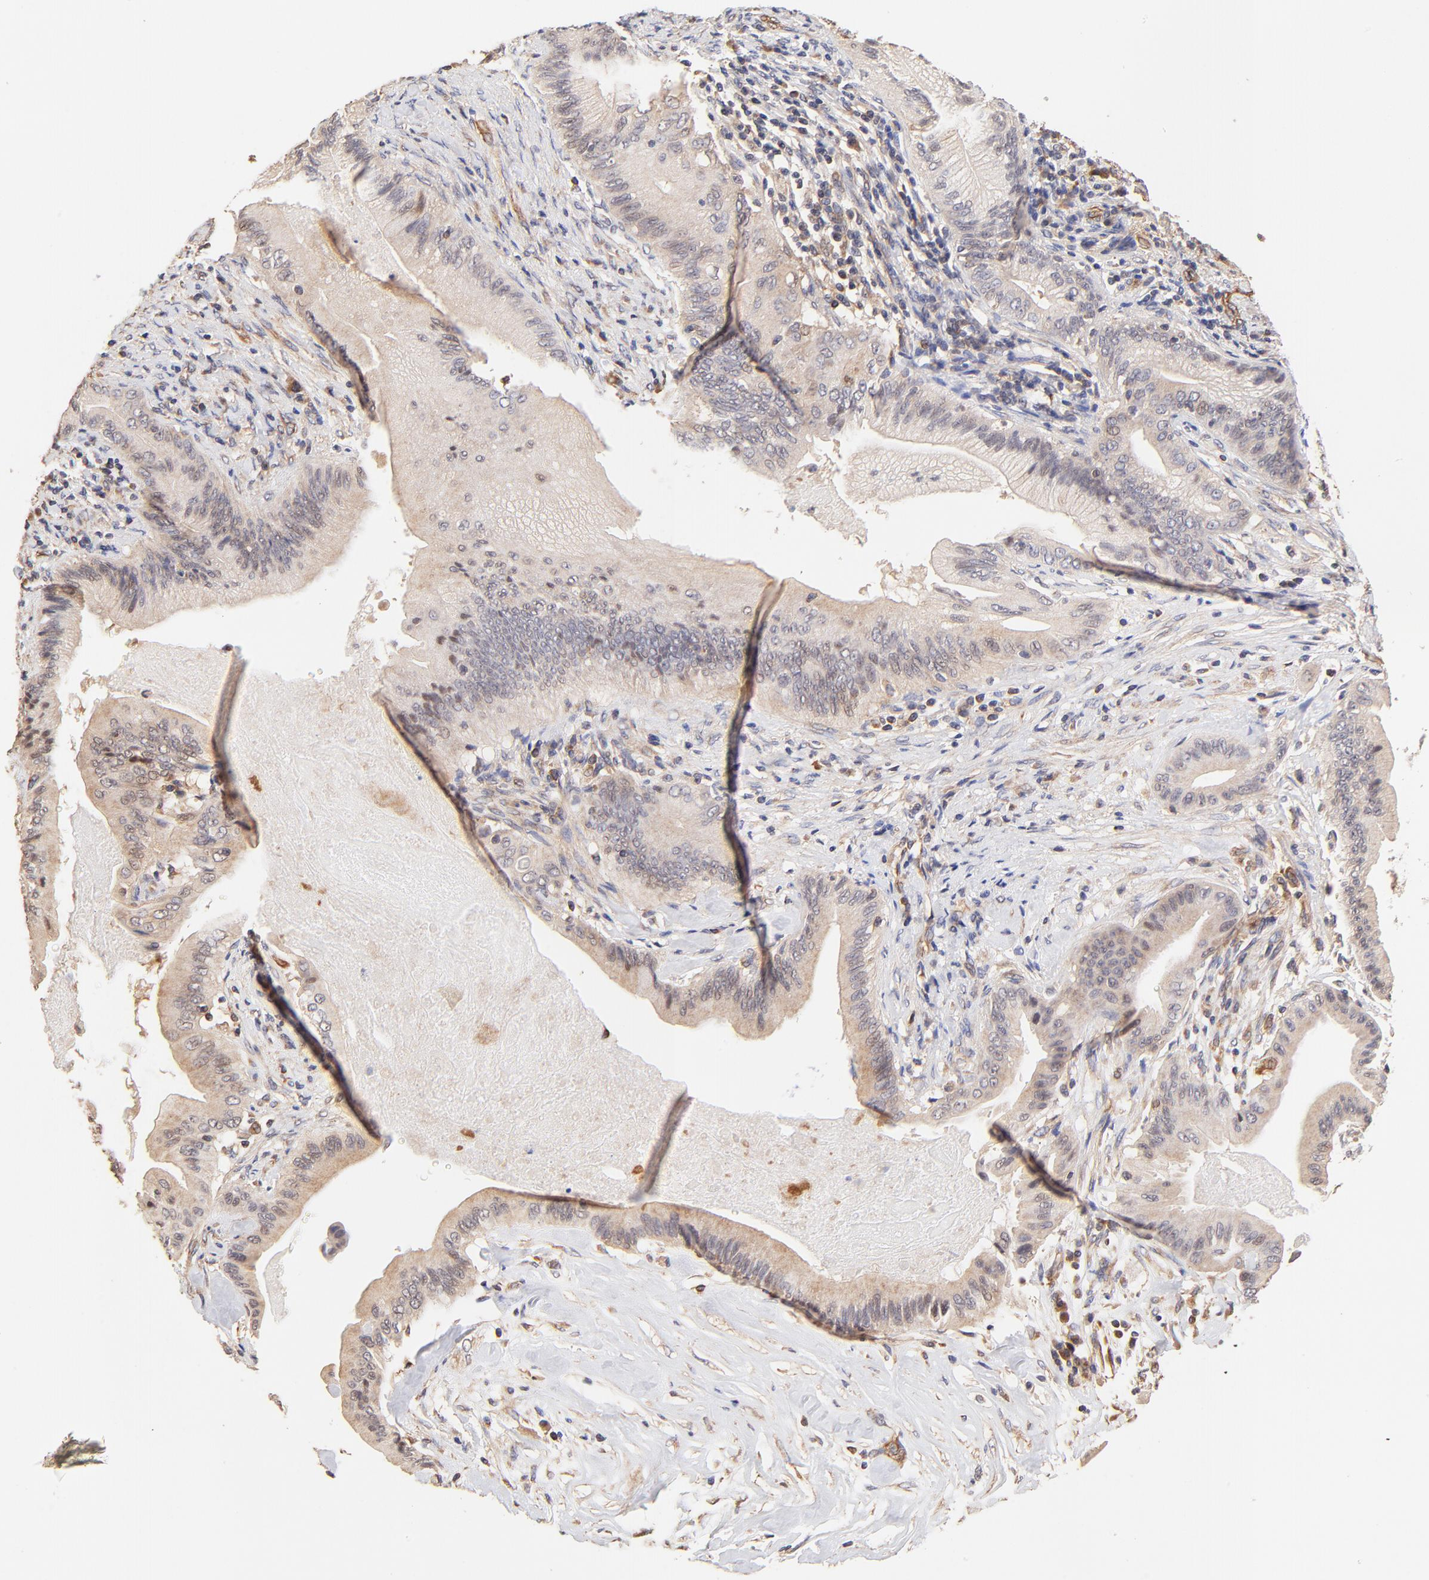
{"staining": {"intensity": "weak", "quantity": ">75%", "location": "cytoplasmic/membranous"}, "tissue": "liver cancer", "cell_type": "Tumor cells", "image_type": "cancer", "snomed": [{"axis": "morphology", "description": "Cholangiocarcinoma"}, {"axis": "topography", "description": "Liver"}], "caption": "A brown stain highlights weak cytoplasmic/membranous staining of a protein in human cholangiocarcinoma (liver) tumor cells. The protein of interest is stained brown, and the nuclei are stained in blue (DAB (3,3'-diaminobenzidine) IHC with brightfield microscopy, high magnification).", "gene": "TNFAIP3", "patient": {"sex": "male", "age": 58}}